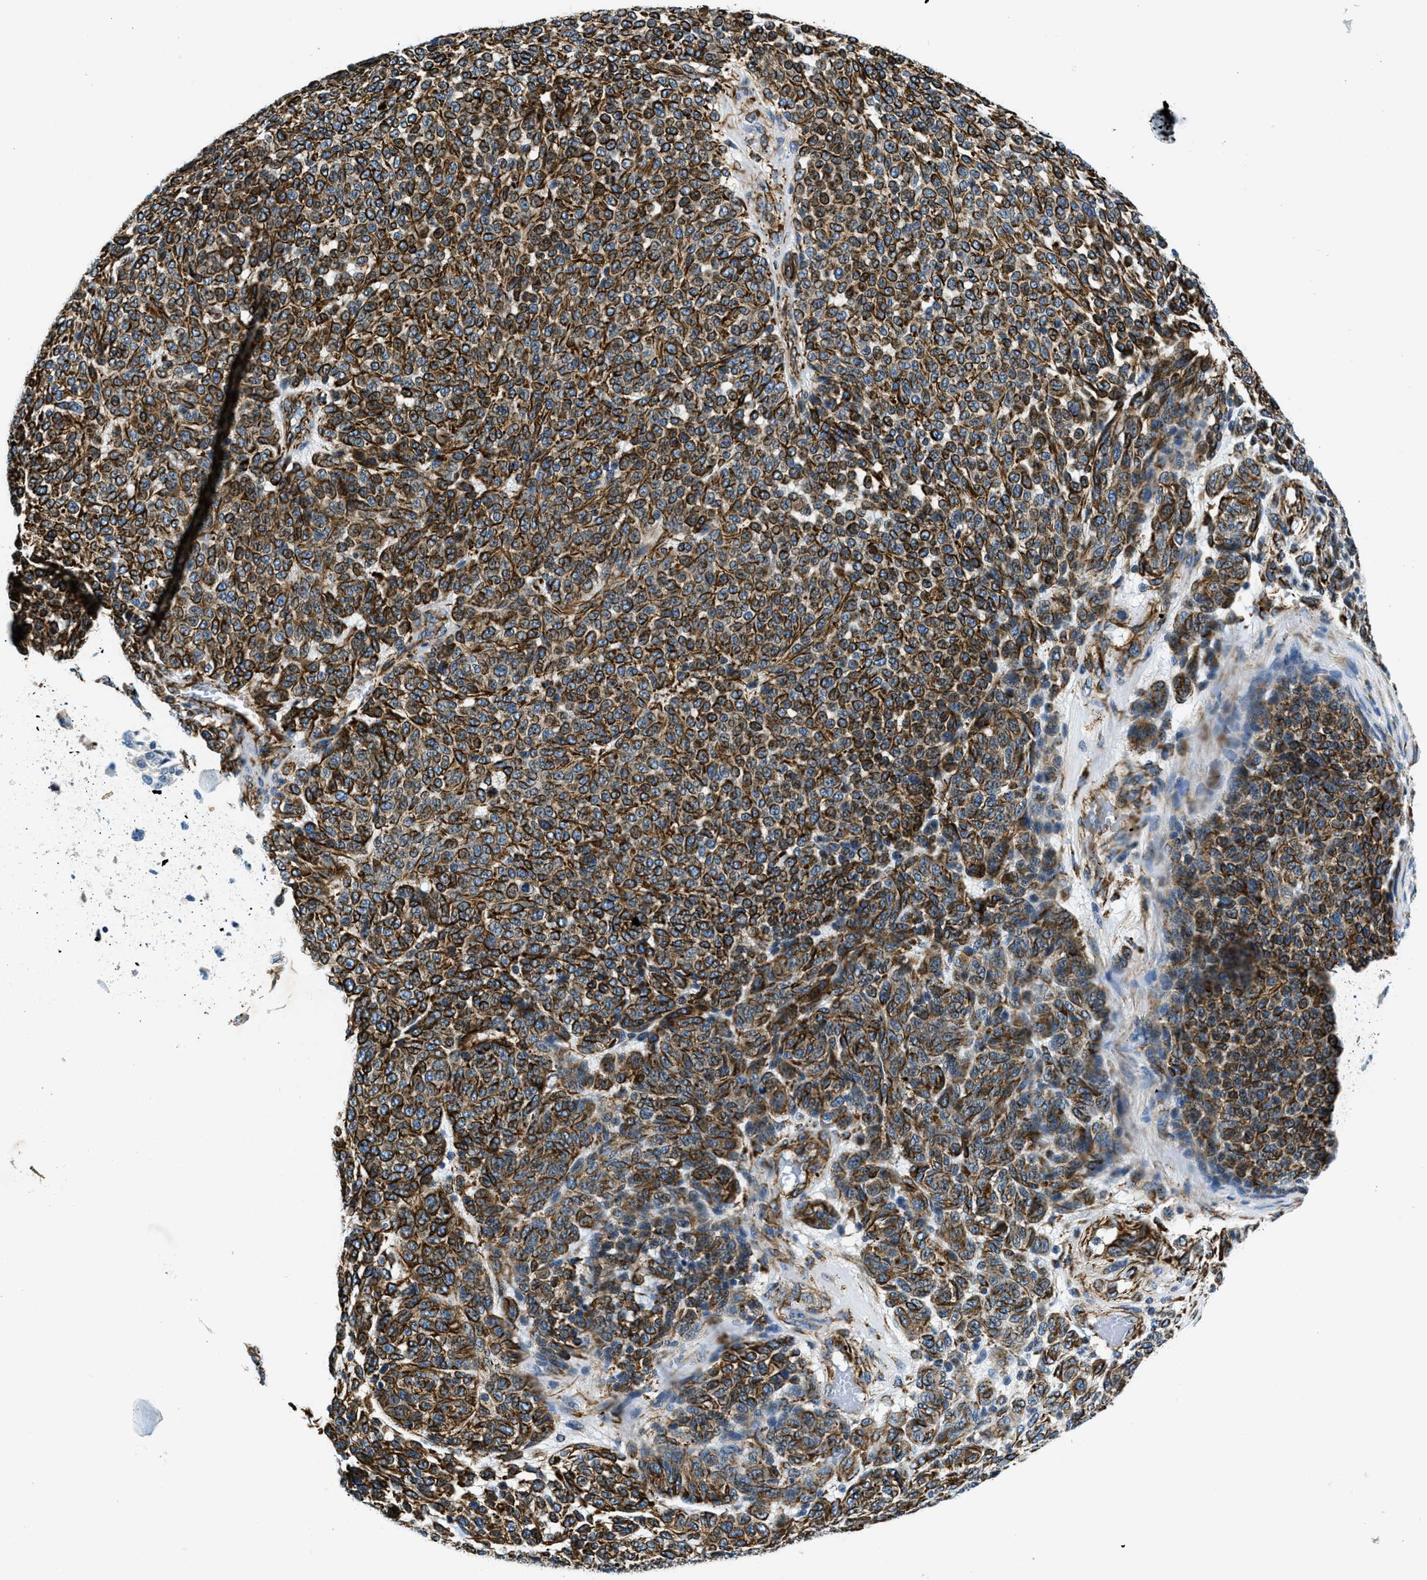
{"staining": {"intensity": "strong", "quantity": ">75%", "location": "cytoplasmic/membranous"}, "tissue": "melanoma", "cell_type": "Tumor cells", "image_type": "cancer", "snomed": [{"axis": "morphology", "description": "Malignant melanoma, NOS"}, {"axis": "topography", "description": "Skin"}], "caption": "Malignant melanoma stained with a protein marker exhibits strong staining in tumor cells.", "gene": "GNS", "patient": {"sex": "male", "age": 59}}